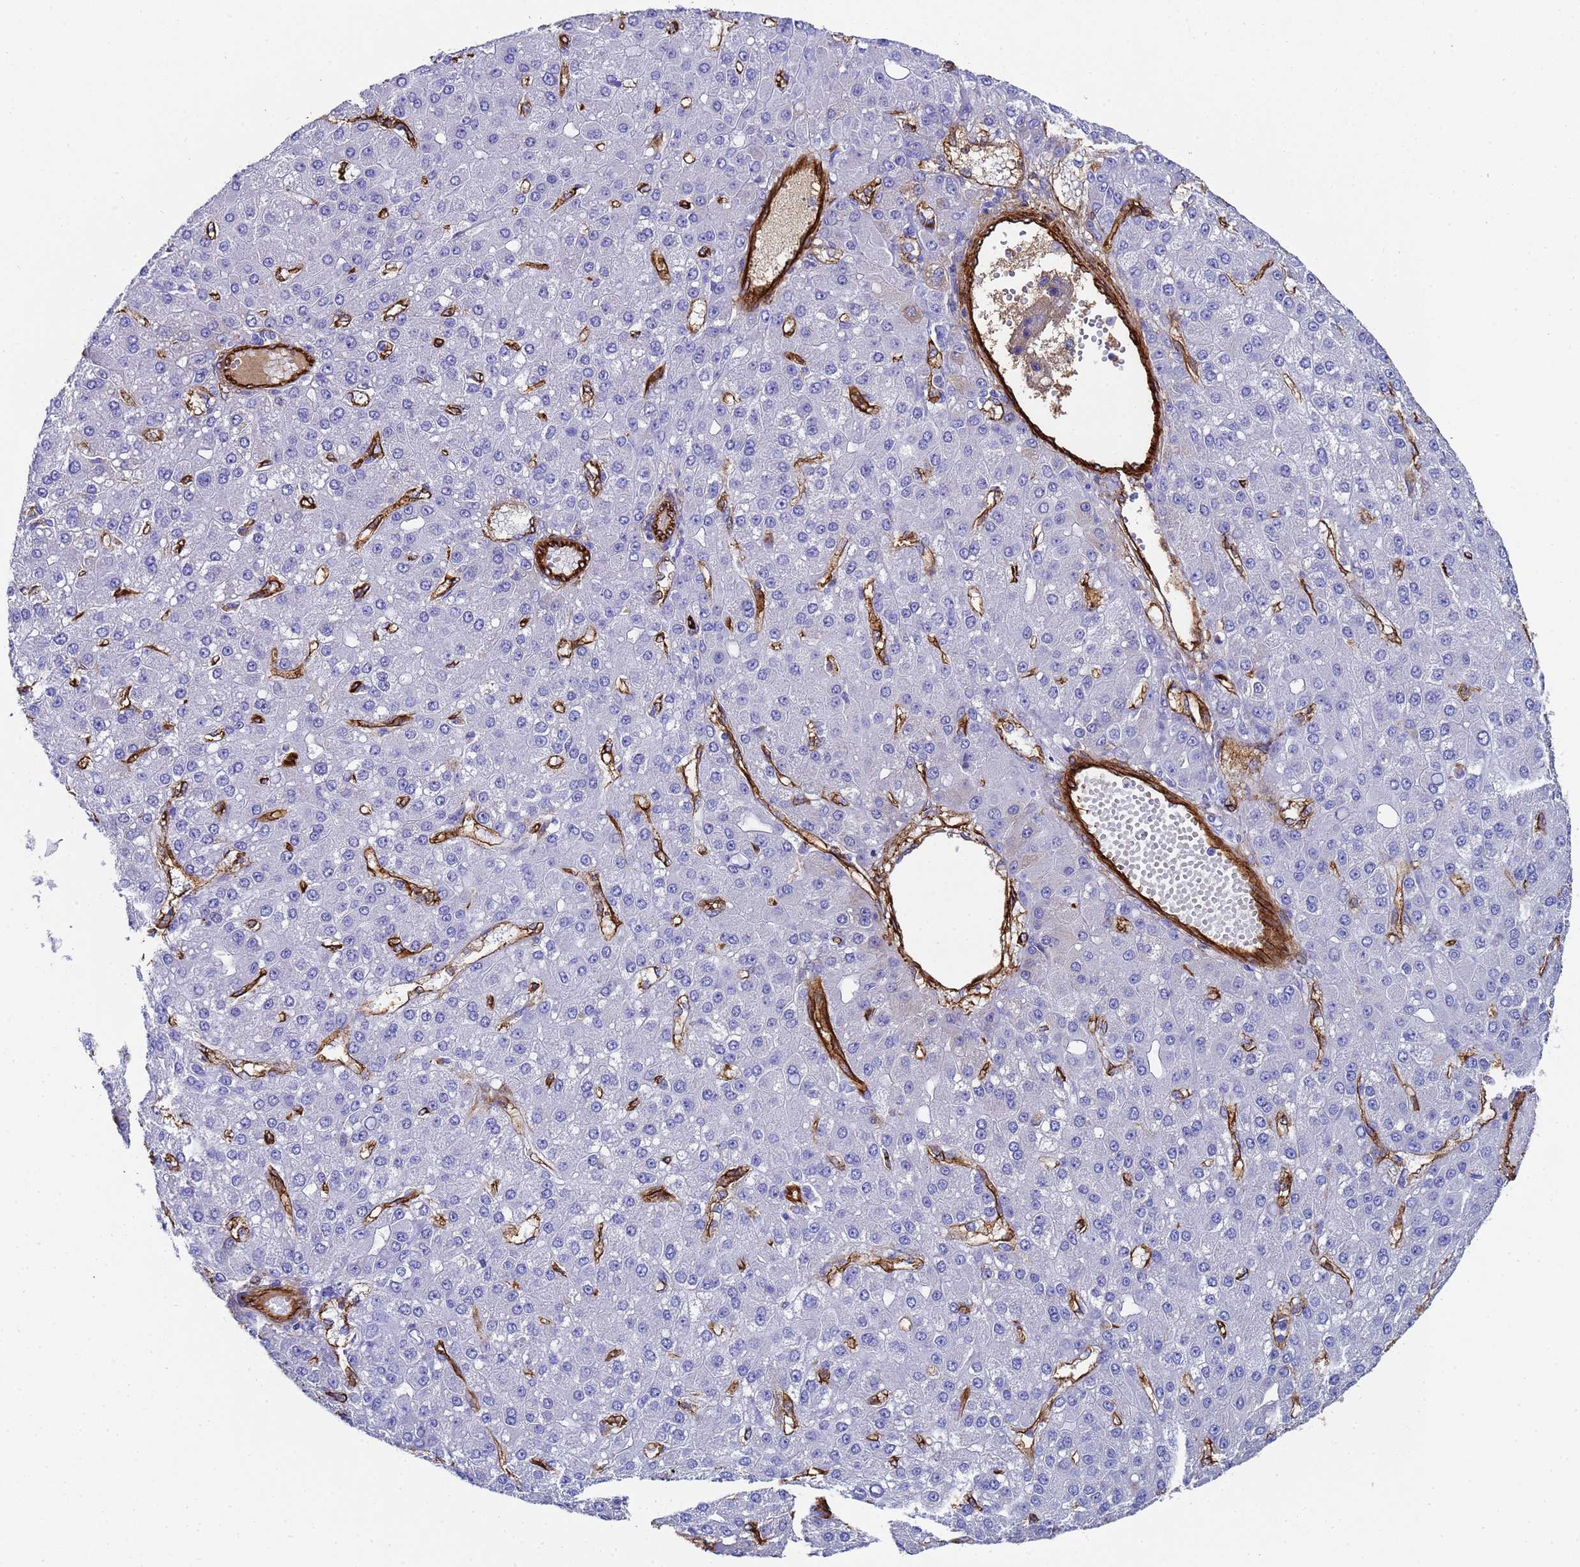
{"staining": {"intensity": "negative", "quantity": "none", "location": "none"}, "tissue": "liver cancer", "cell_type": "Tumor cells", "image_type": "cancer", "snomed": [{"axis": "morphology", "description": "Carcinoma, Hepatocellular, NOS"}, {"axis": "topography", "description": "Liver"}], "caption": "IHC of liver cancer displays no positivity in tumor cells.", "gene": "ADIPOQ", "patient": {"sex": "male", "age": 67}}